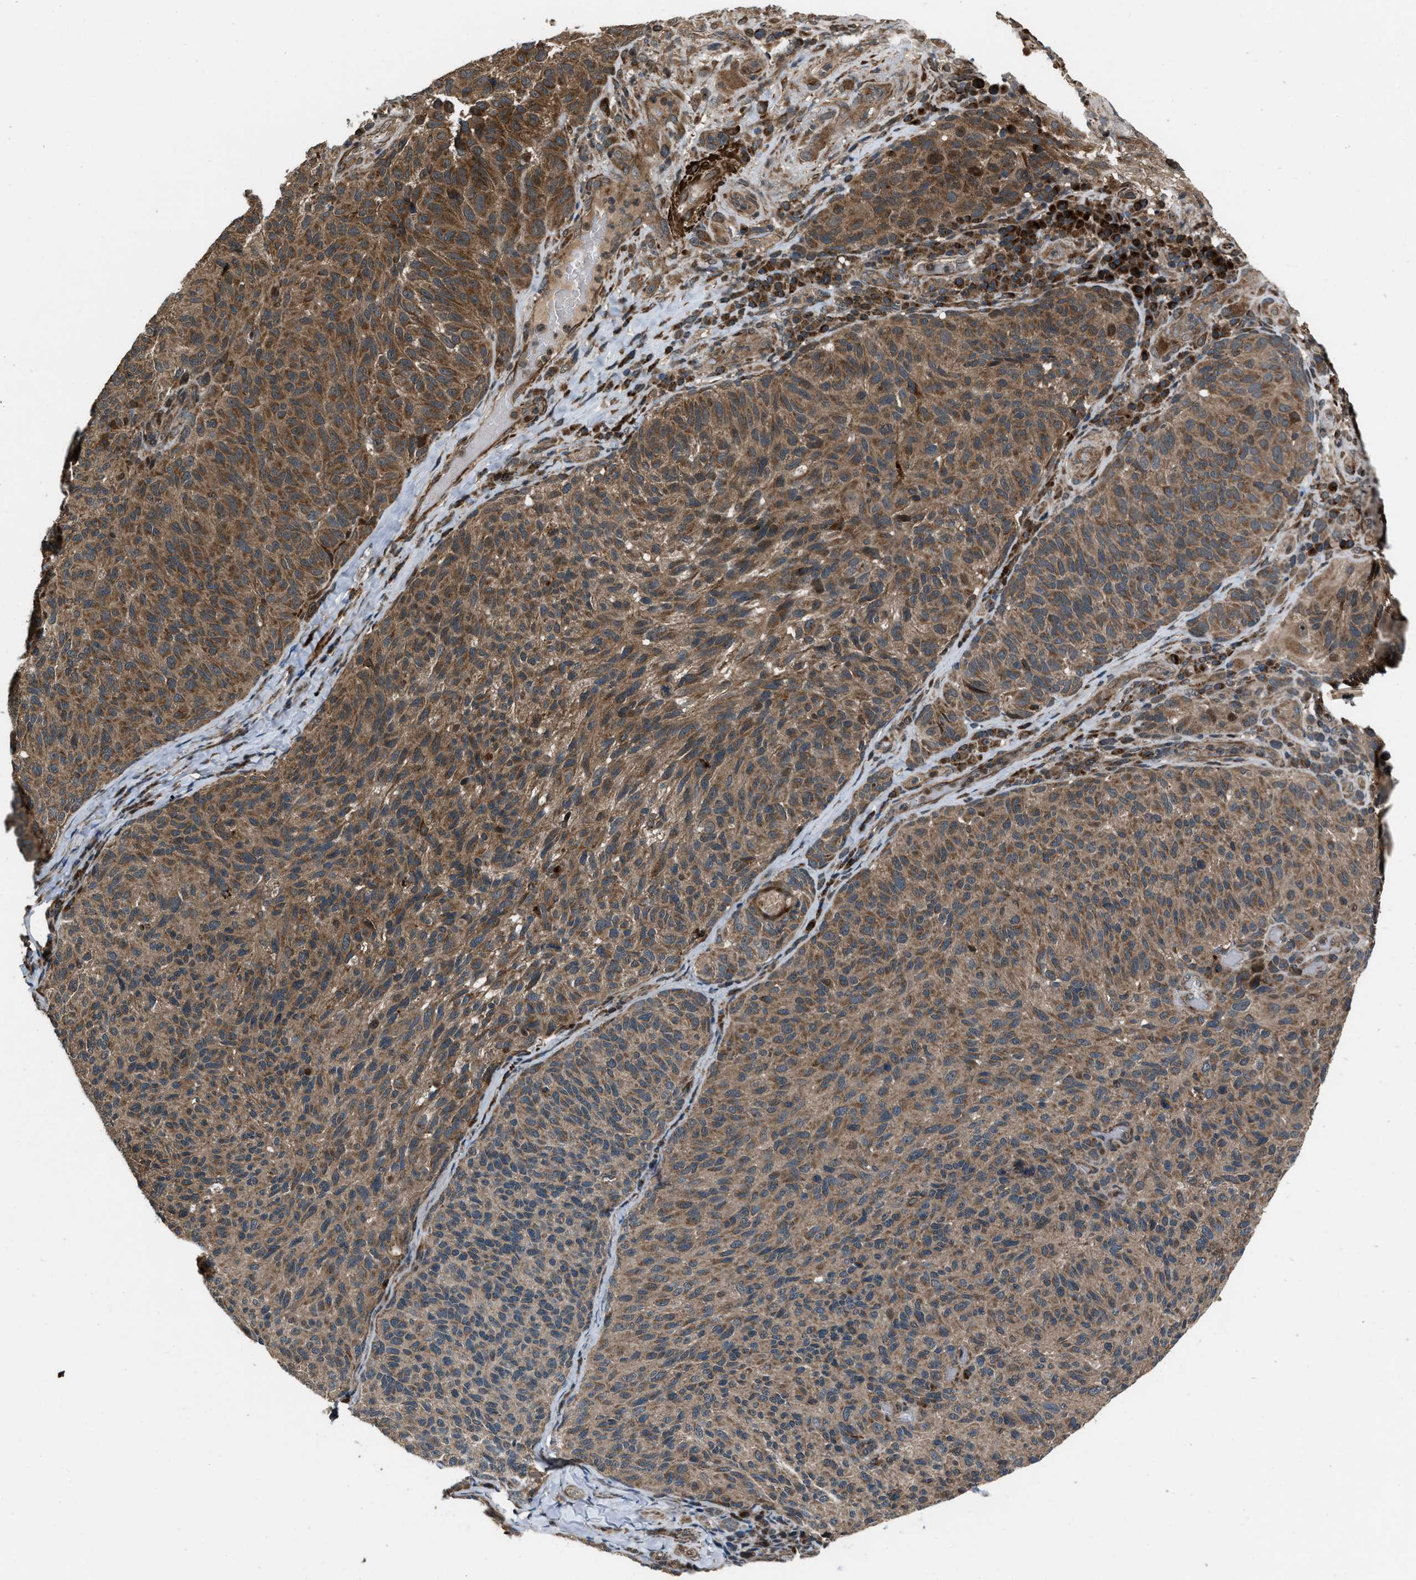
{"staining": {"intensity": "moderate", "quantity": ">75%", "location": "cytoplasmic/membranous"}, "tissue": "melanoma", "cell_type": "Tumor cells", "image_type": "cancer", "snomed": [{"axis": "morphology", "description": "Malignant melanoma, NOS"}, {"axis": "topography", "description": "Skin"}], "caption": "A photomicrograph showing moderate cytoplasmic/membranous staining in about >75% of tumor cells in melanoma, as visualized by brown immunohistochemical staining.", "gene": "IRAK4", "patient": {"sex": "female", "age": 73}}